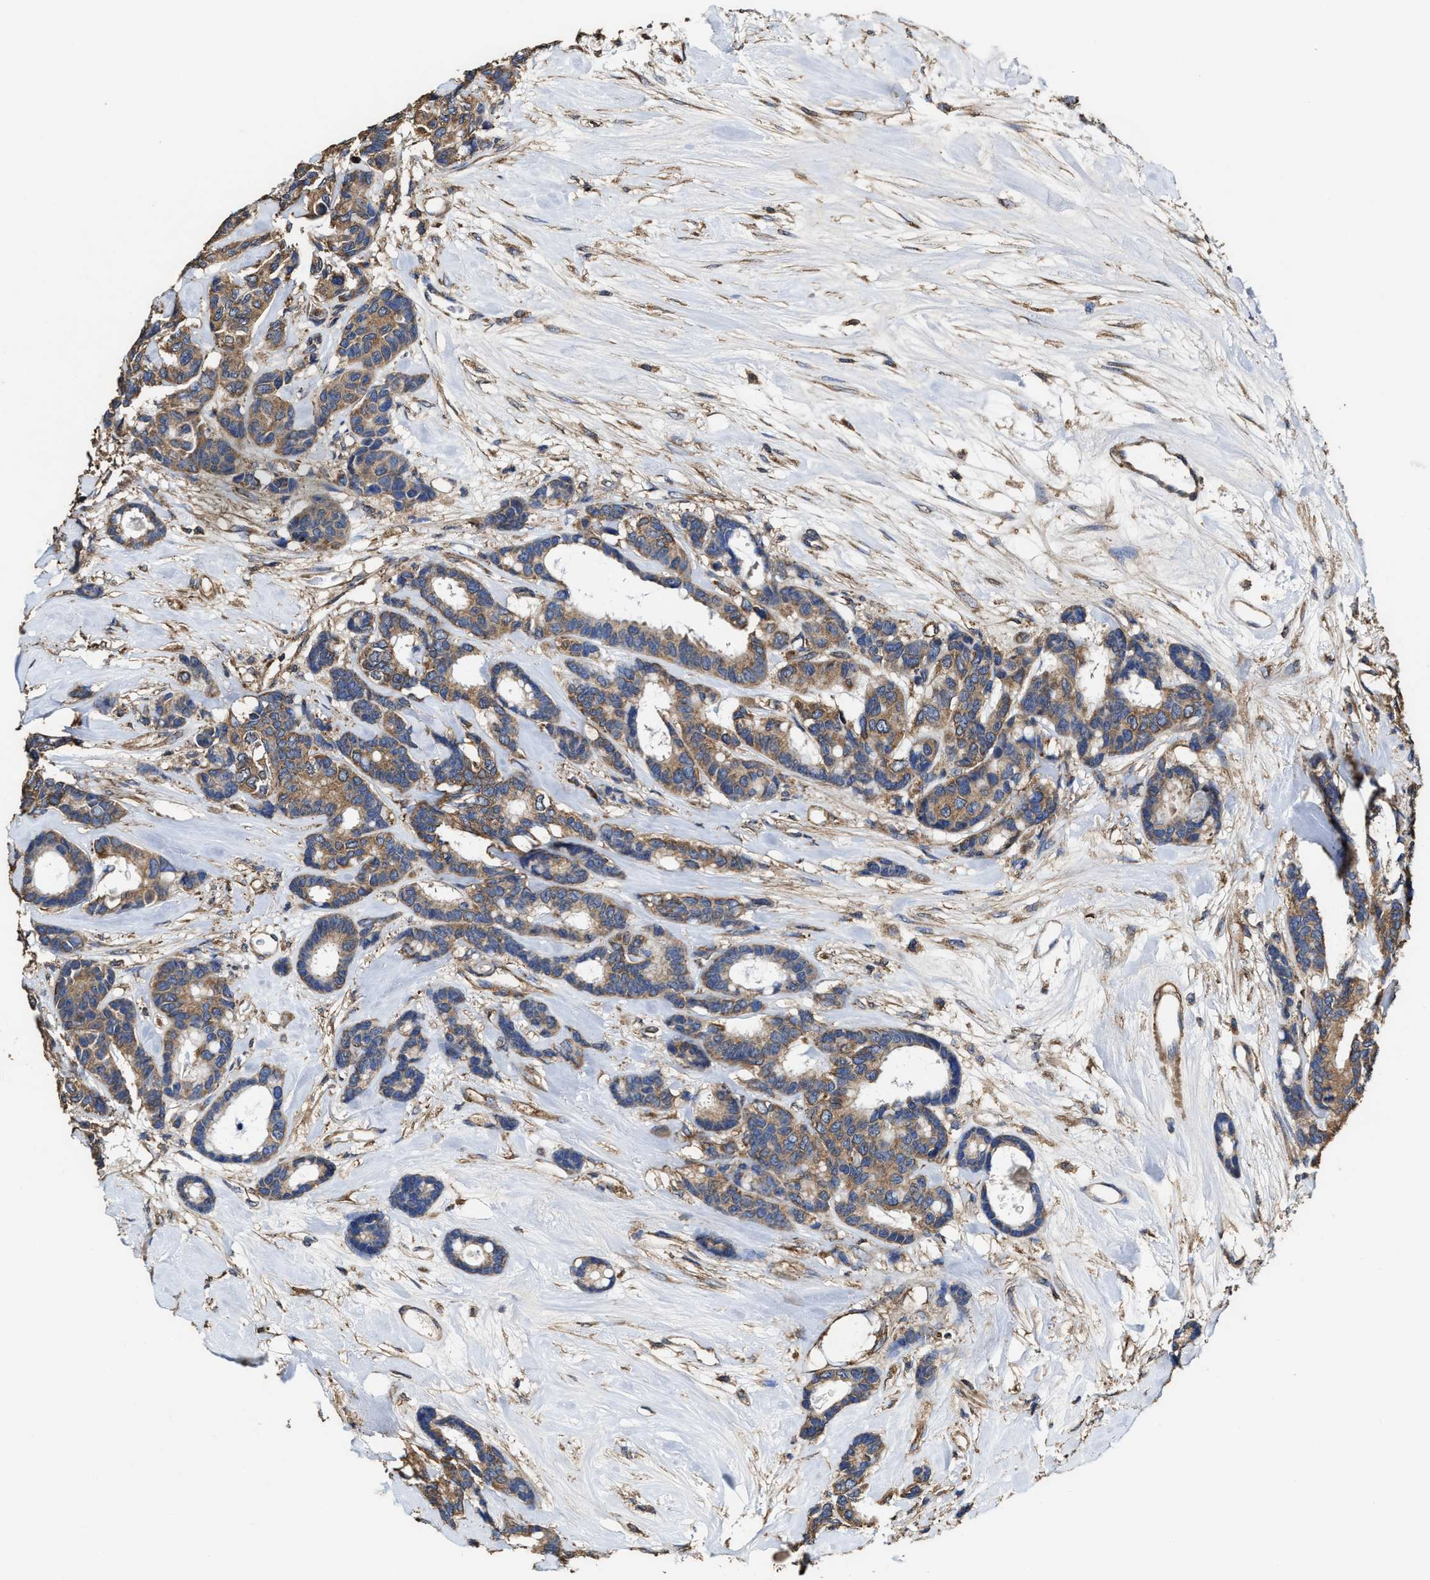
{"staining": {"intensity": "moderate", "quantity": ">75%", "location": "cytoplasmic/membranous"}, "tissue": "breast cancer", "cell_type": "Tumor cells", "image_type": "cancer", "snomed": [{"axis": "morphology", "description": "Duct carcinoma"}, {"axis": "topography", "description": "Breast"}], "caption": "Breast cancer stained with DAB immunohistochemistry exhibits medium levels of moderate cytoplasmic/membranous staining in about >75% of tumor cells.", "gene": "SFXN4", "patient": {"sex": "female", "age": 87}}